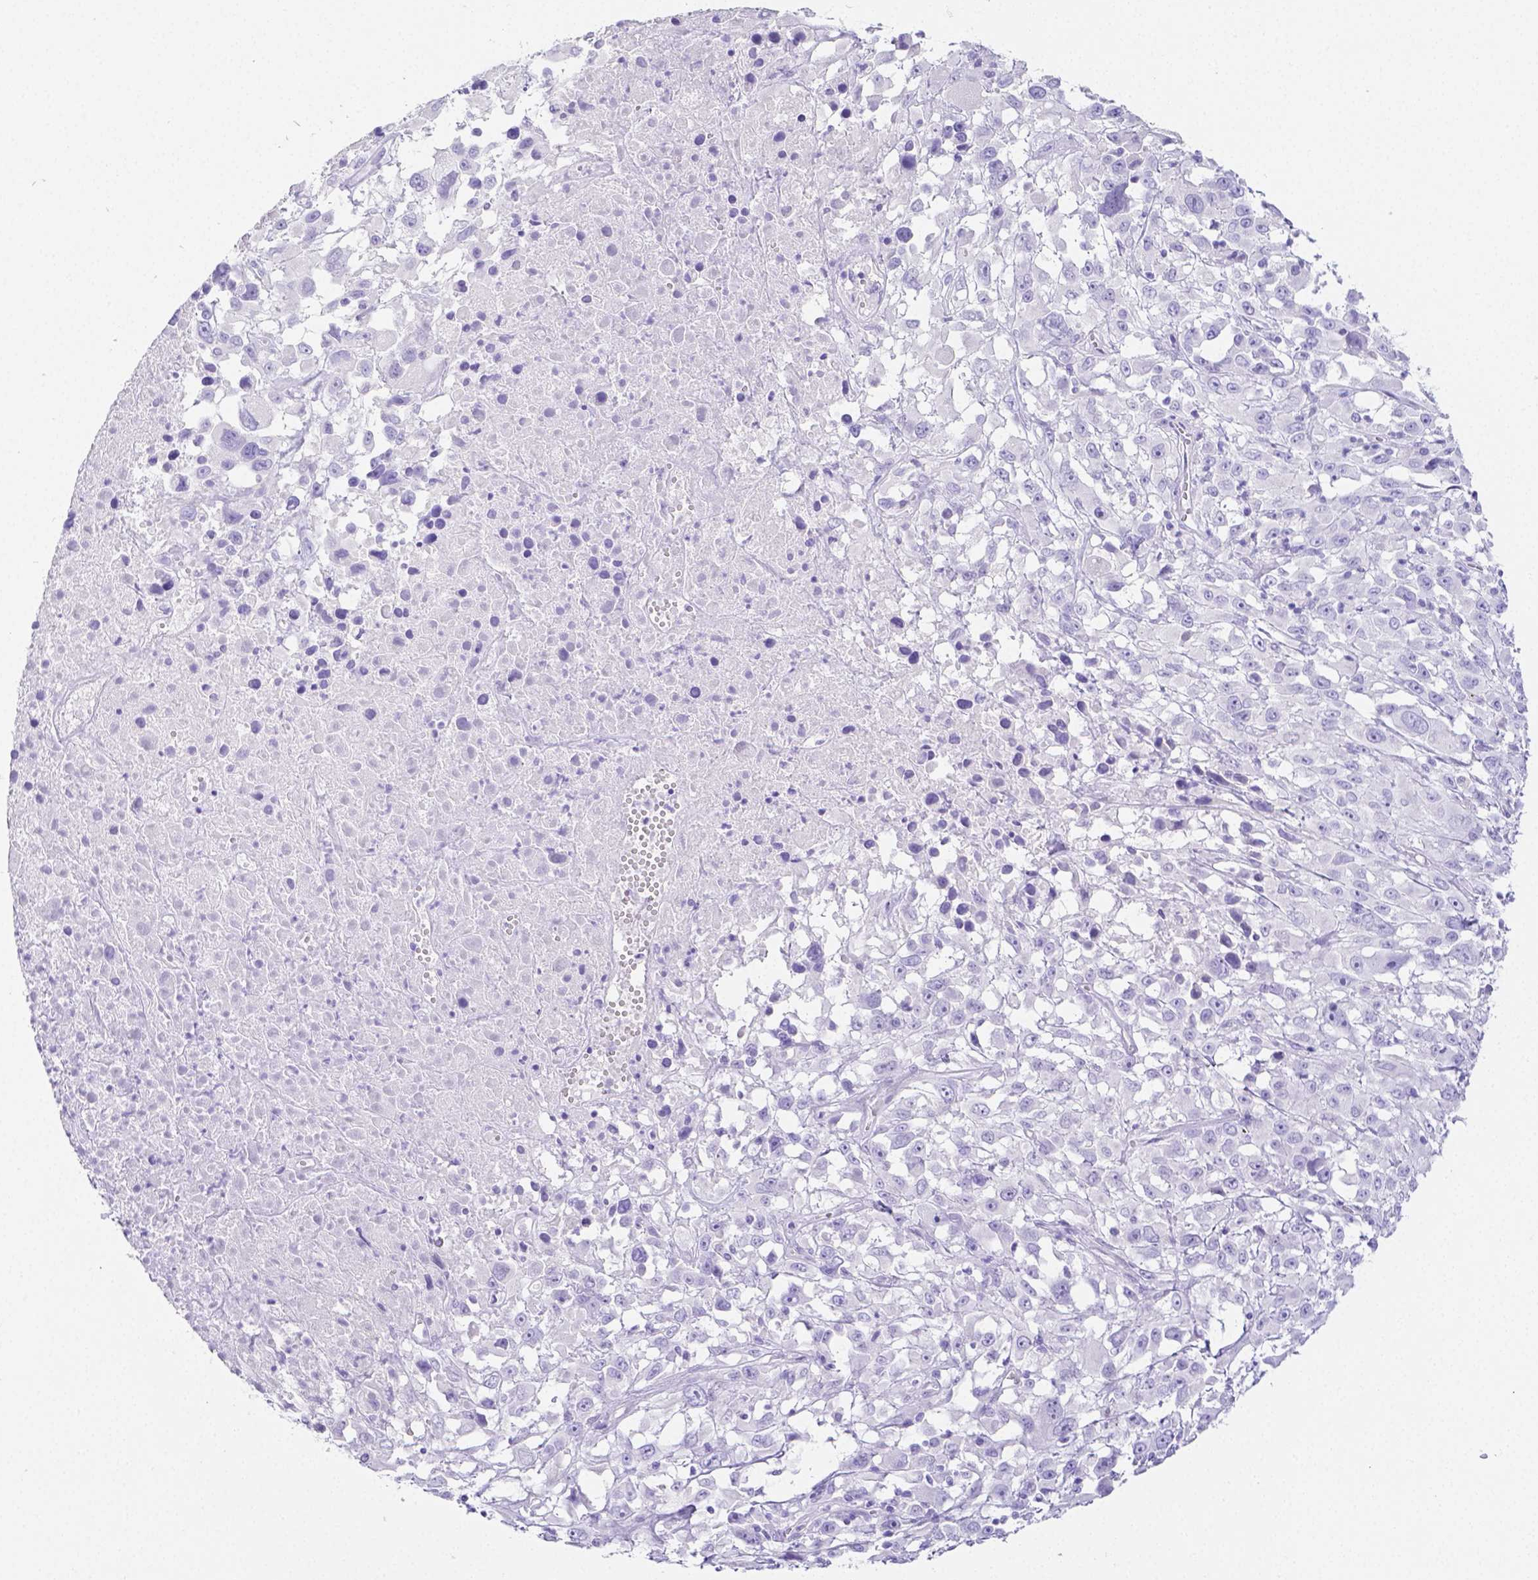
{"staining": {"intensity": "negative", "quantity": "none", "location": "none"}, "tissue": "melanoma", "cell_type": "Tumor cells", "image_type": "cancer", "snomed": [{"axis": "morphology", "description": "Malignant melanoma, Metastatic site"}, {"axis": "topography", "description": "Soft tissue"}], "caption": "The histopathology image demonstrates no staining of tumor cells in melanoma. (DAB (3,3'-diaminobenzidine) immunohistochemistry (IHC) visualized using brightfield microscopy, high magnification).", "gene": "ARHGAP36", "patient": {"sex": "male", "age": 50}}